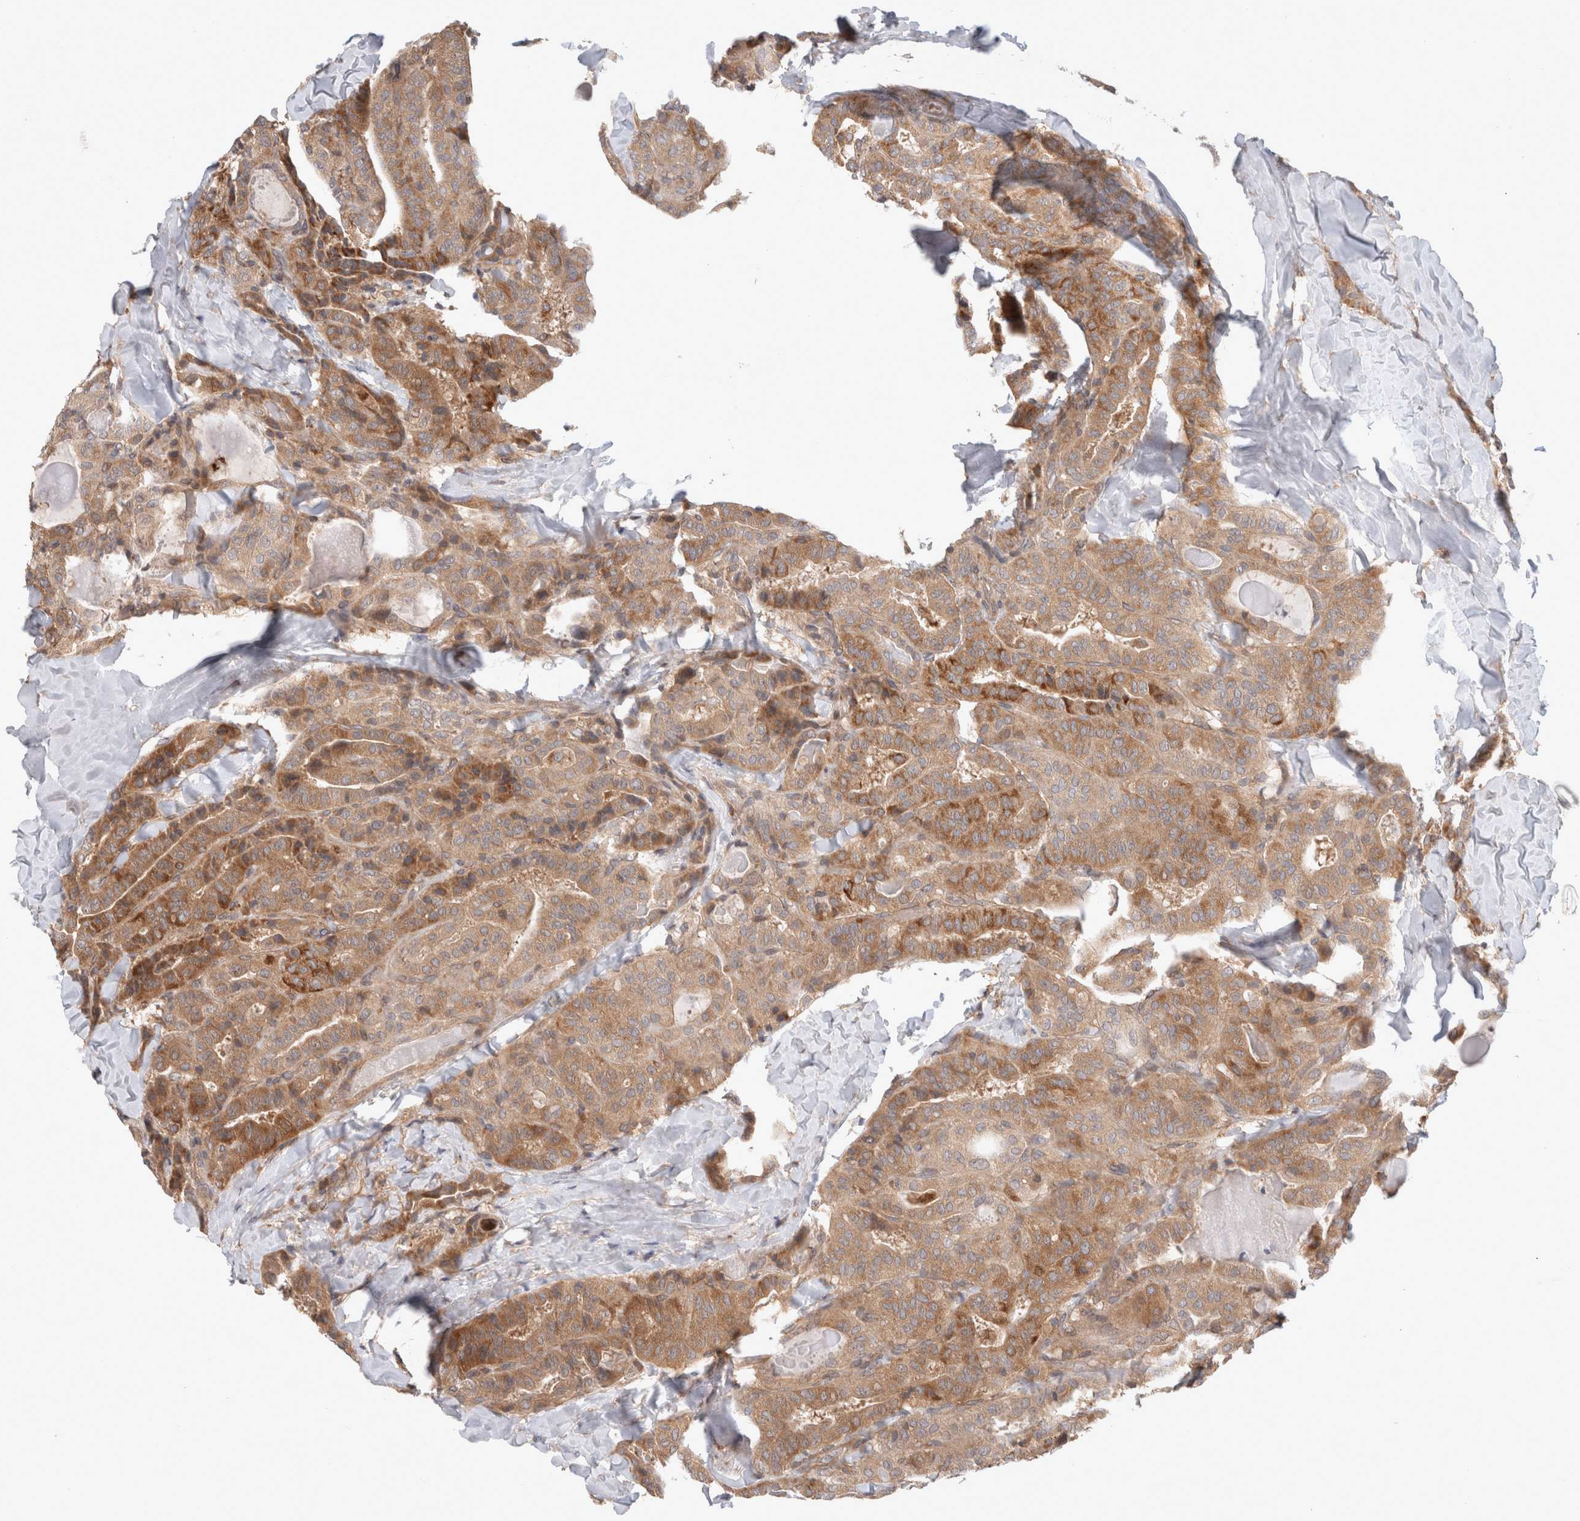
{"staining": {"intensity": "moderate", "quantity": ">75%", "location": "cytoplasmic/membranous"}, "tissue": "thyroid cancer", "cell_type": "Tumor cells", "image_type": "cancer", "snomed": [{"axis": "morphology", "description": "Papillary adenocarcinoma, NOS"}, {"axis": "topography", "description": "Thyroid gland"}], "caption": "Thyroid papillary adenocarcinoma tissue shows moderate cytoplasmic/membranous expression in about >75% of tumor cells, visualized by immunohistochemistry.", "gene": "HROB", "patient": {"sex": "male", "age": 77}}